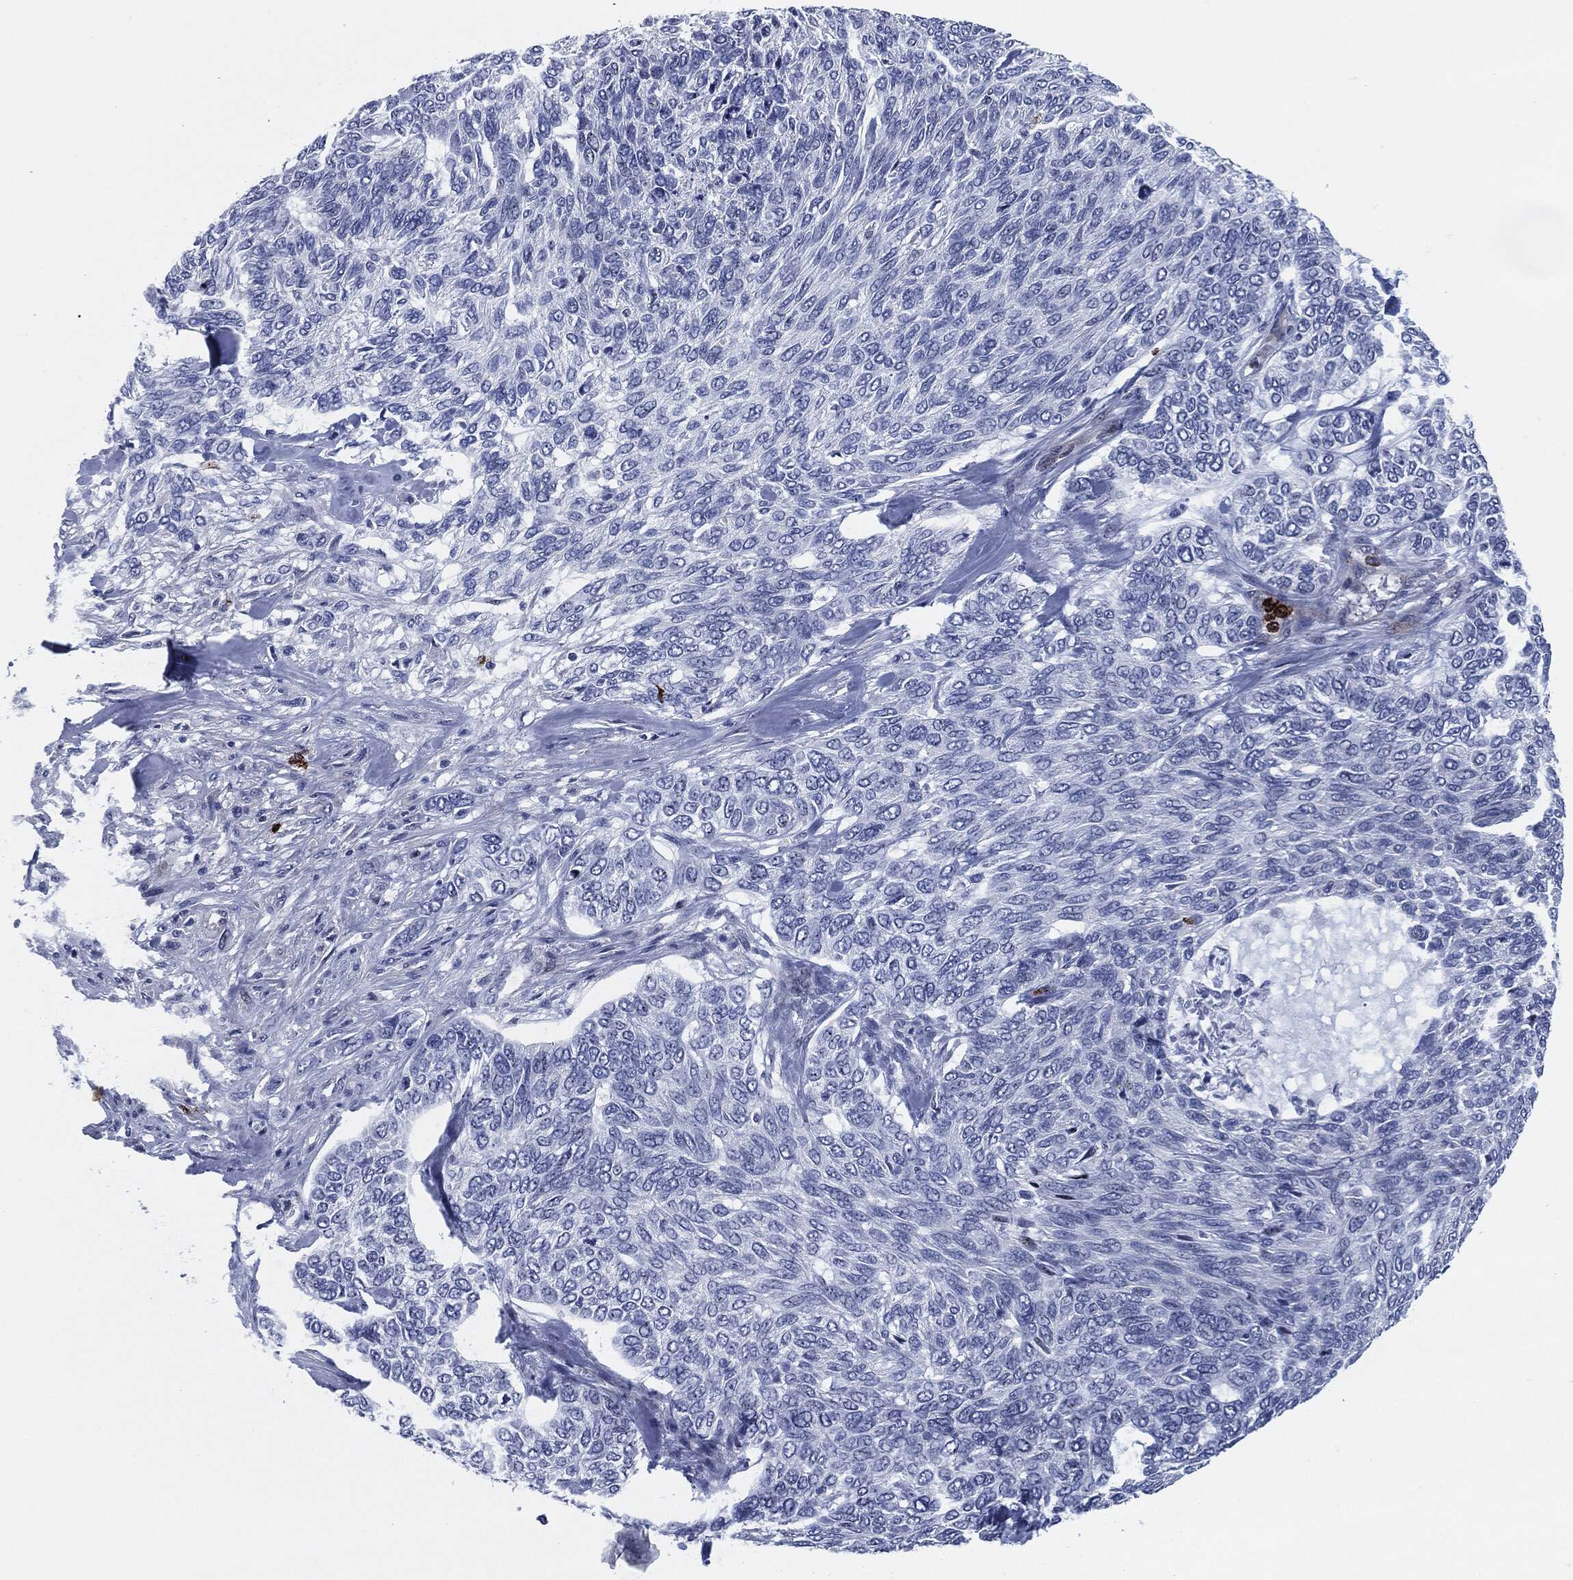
{"staining": {"intensity": "negative", "quantity": "none", "location": "none"}, "tissue": "skin cancer", "cell_type": "Tumor cells", "image_type": "cancer", "snomed": [{"axis": "morphology", "description": "Basal cell carcinoma"}, {"axis": "topography", "description": "Skin"}], "caption": "DAB (3,3'-diaminobenzidine) immunohistochemical staining of human skin basal cell carcinoma exhibits no significant expression in tumor cells.", "gene": "MPO", "patient": {"sex": "female", "age": 65}}